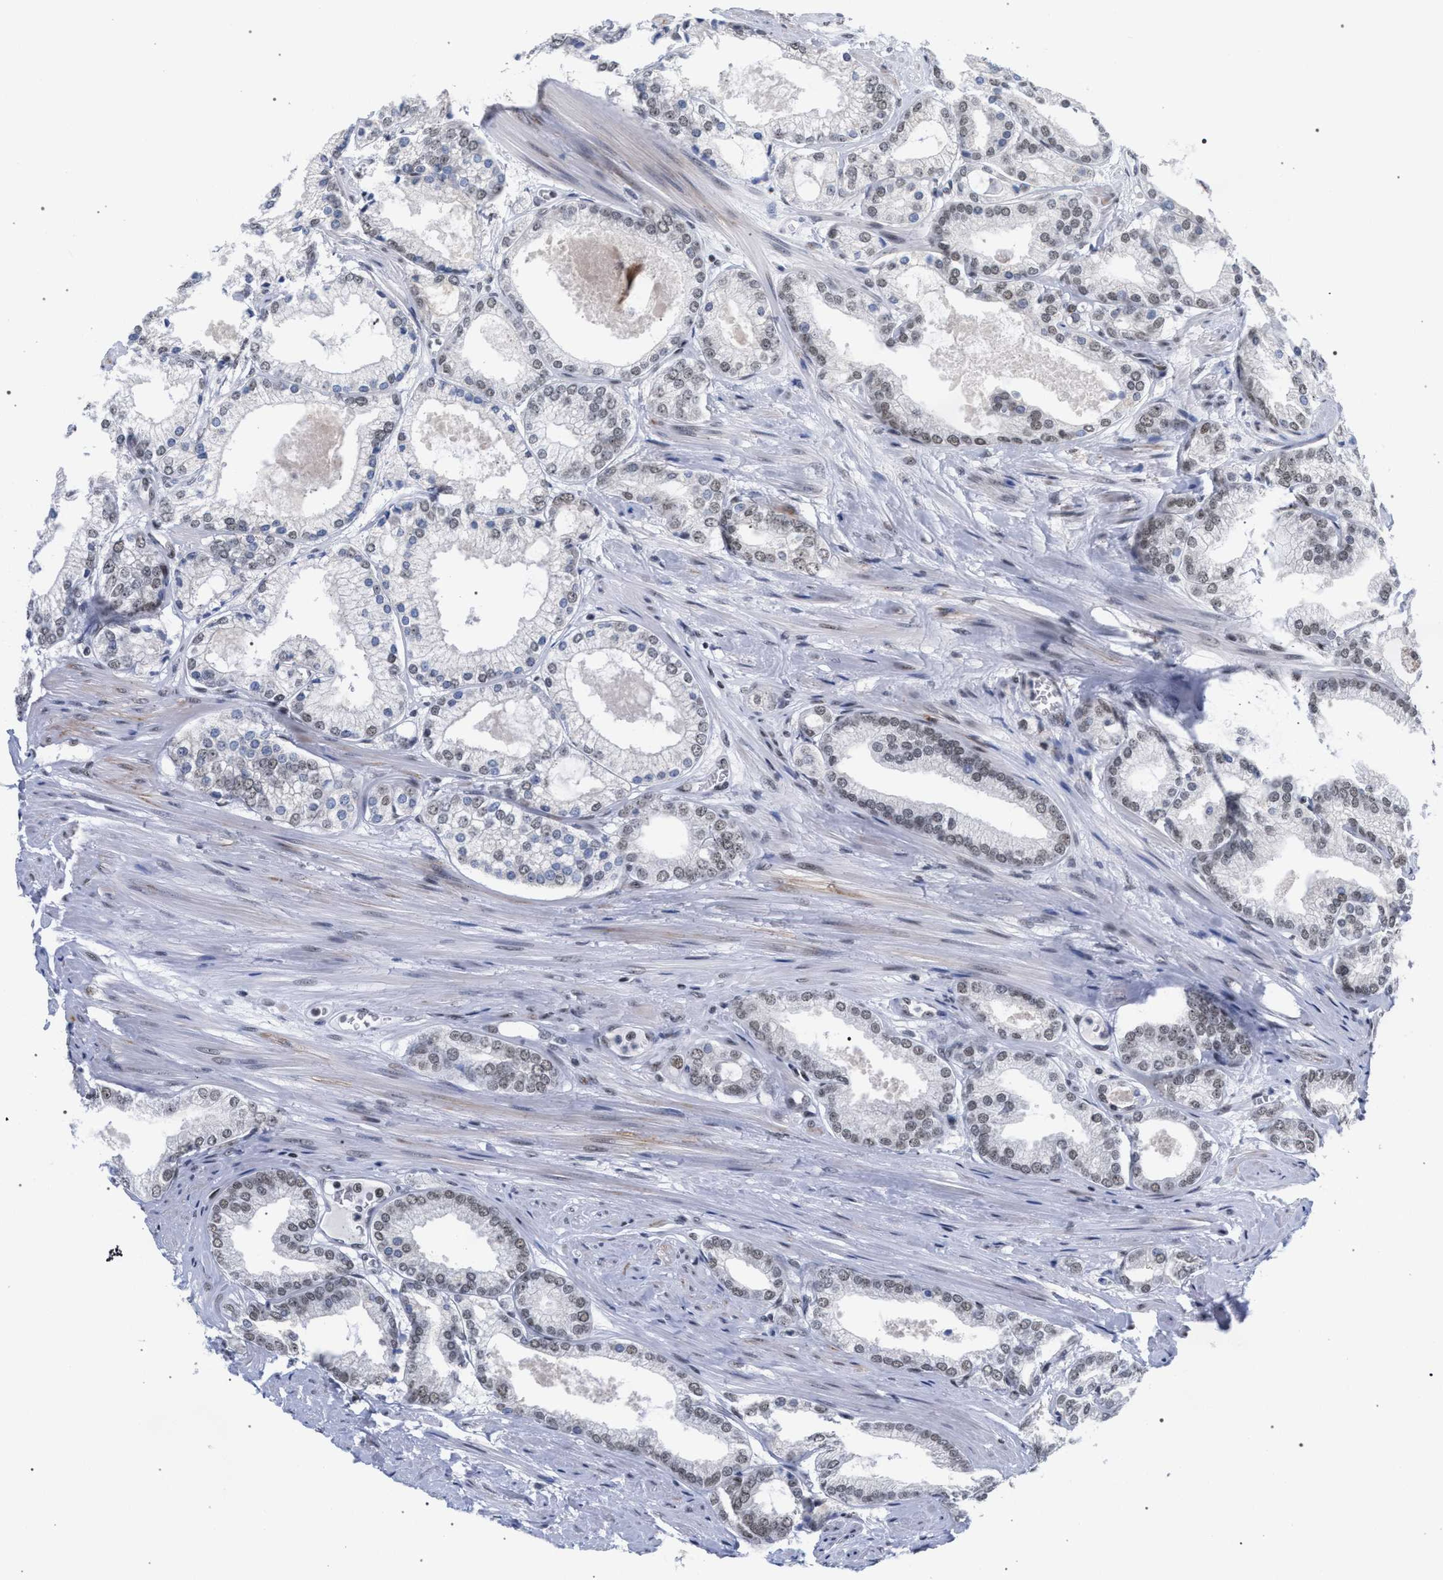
{"staining": {"intensity": "weak", "quantity": "<25%", "location": "nuclear"}, "tissue": "prostate cancer", "cell_type": "Tumor cells", "image_type": "cancer", "snomed": [{"axis": "morphology", "description": "Adenocarcinoma, High grade"}, {"axis": "topography", "description": "Prostate"}], "caption": "Tumor cells show no significant expression in high-grade adenocarcinoma (prostate).", "gene": "SCAF4", "patient": {"sex": "male", "age": 61}}